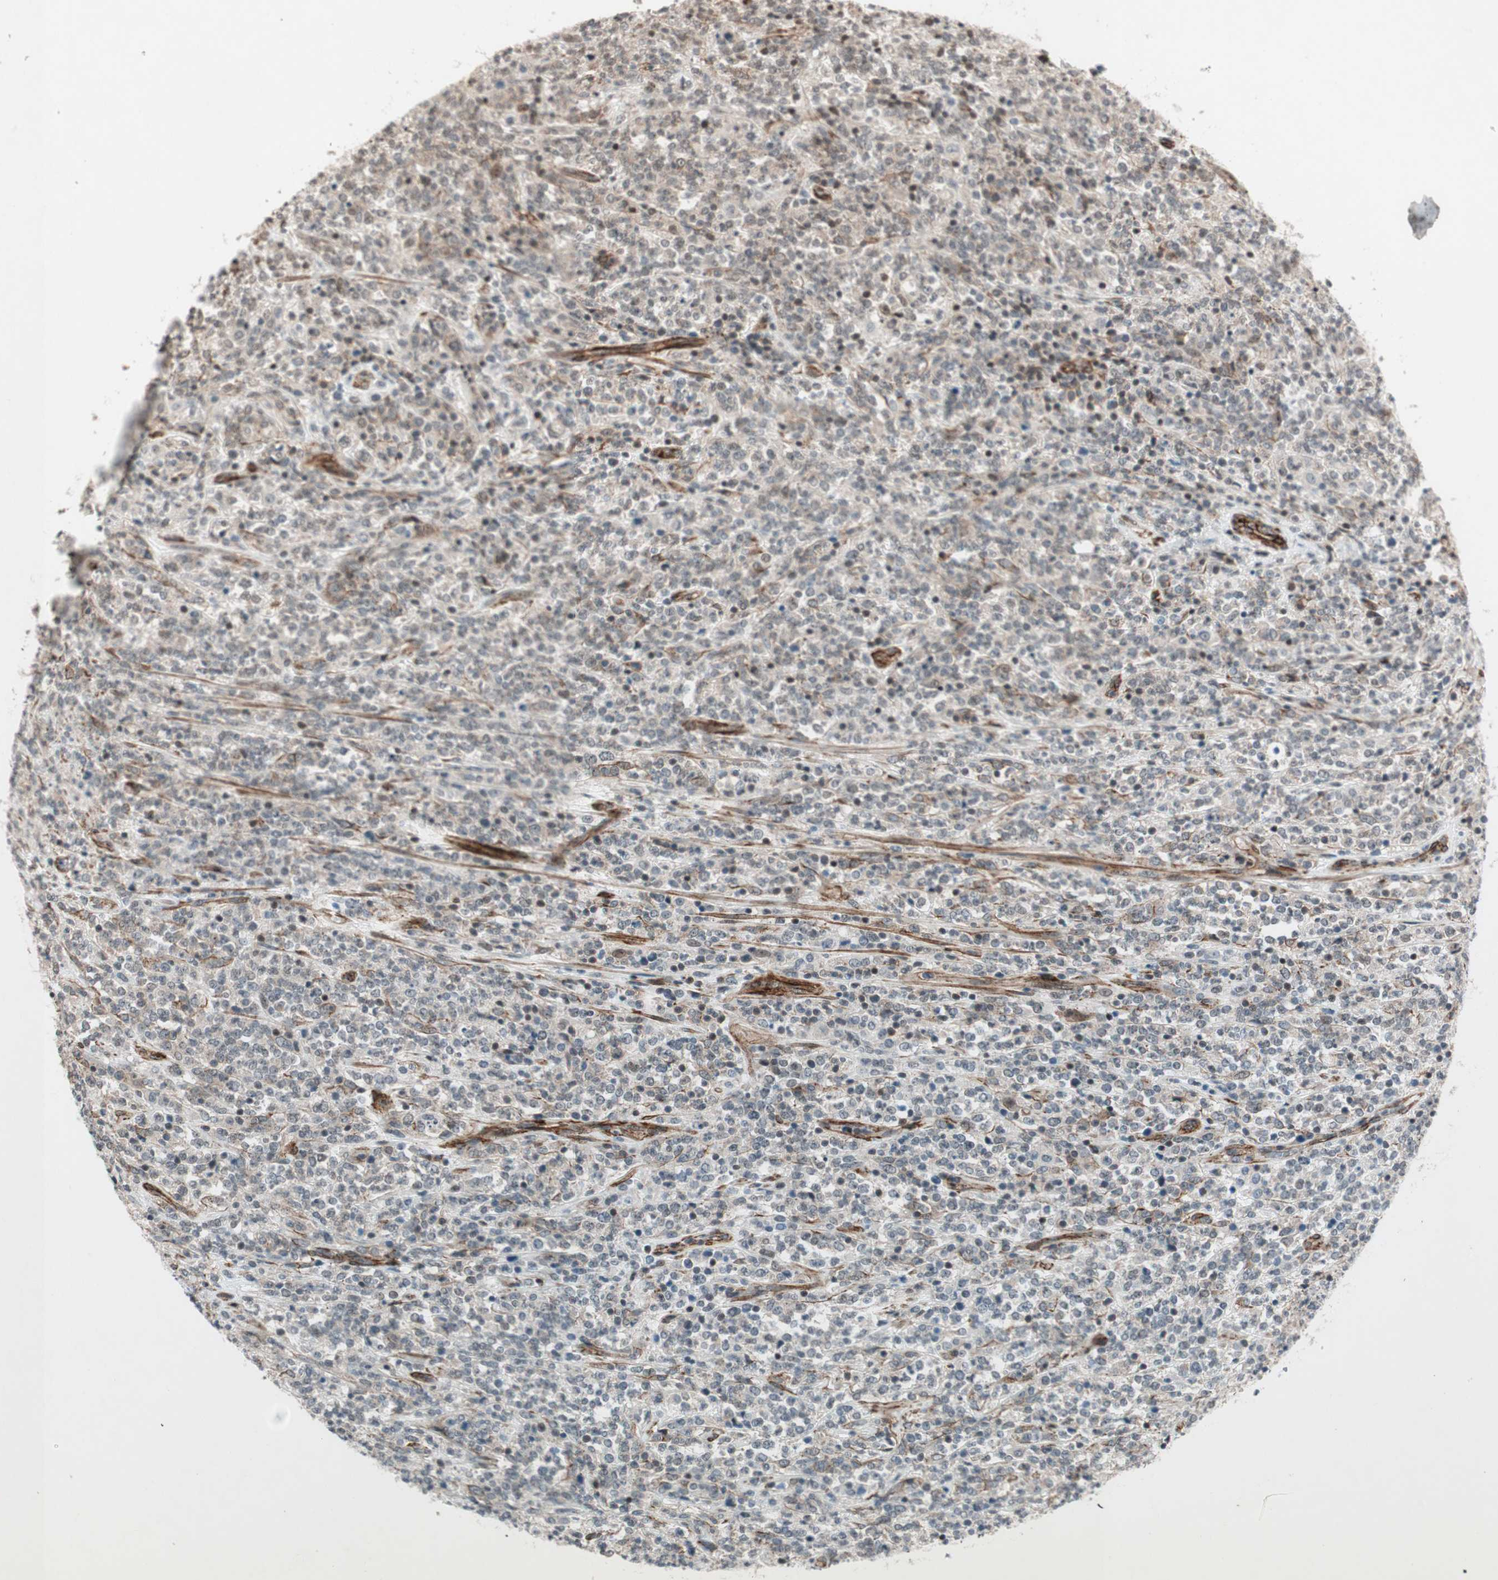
{"staining": {"intensity": "weak", "quantity": "25%-75%", "location": "cytoplasmic/membranous"}, "tissue": "lymphoma", "cell_type": "Tumor cells", "image_type": "cancer", "snomed": [{"axis": "morphology", "description": "Malignant lymphoma, non-Hodgkin's type, High grade"}, {"axis": "topography", "description": "Soft tissue"}], "caption": "The photomicrograph demonstrates a brown stain indicating the presence of a protein in the cytoplasmic/membranous of tumor cells in lymphoma. Nuclei are stained in blue.", "gene": "CDK19", "patient": {"sex": "male", "age": 18}}